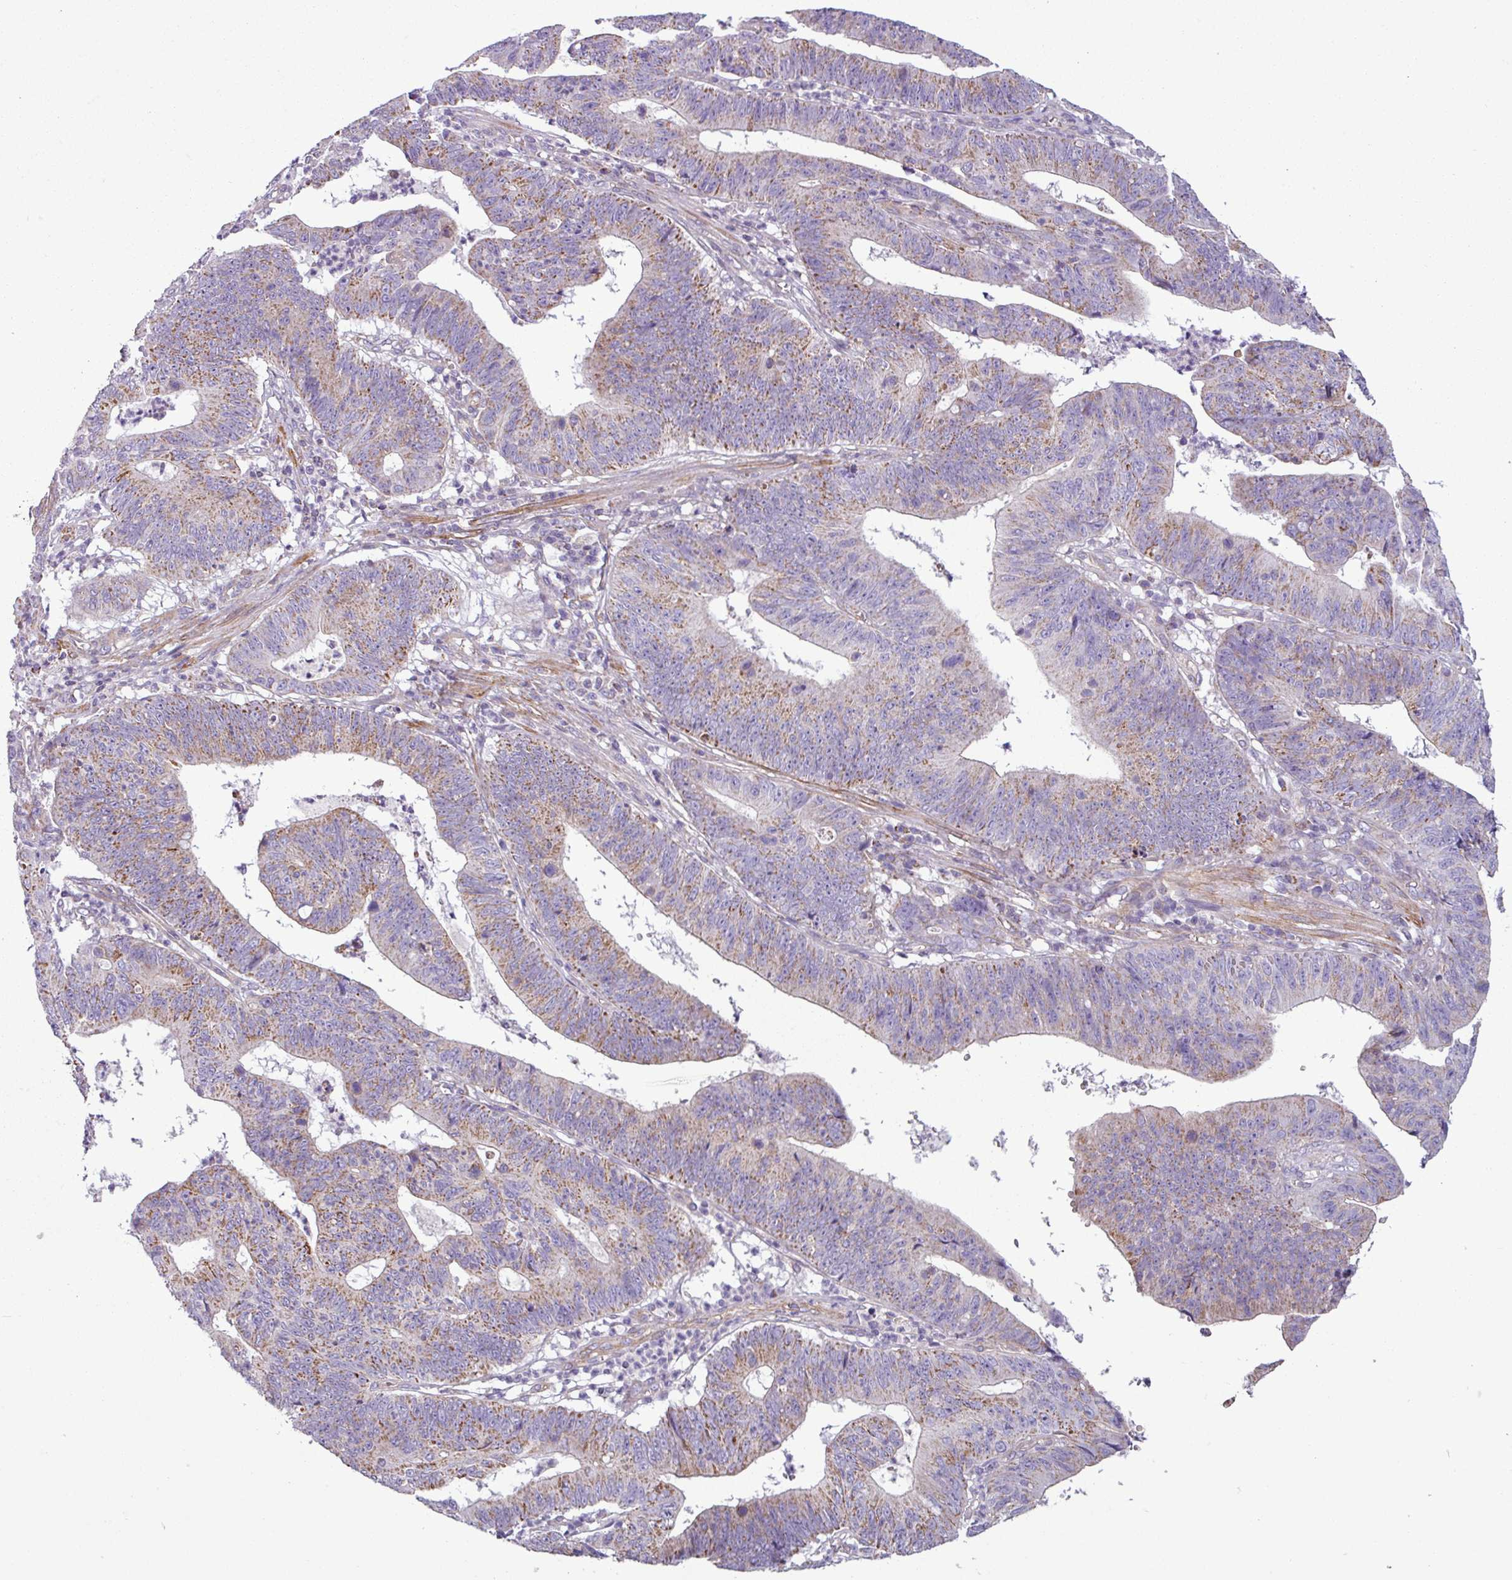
{"staining": {"intensity": "weak", "quantity": "25%-75%", "location": "cytoplasmic/membranous"}, "tissue": "stomach cancer", "cell_type": "Tumor cells", "image_type": "cancer", "snomed": [{"axis": "morphology", "description": "Adenocarcinoma, NOS"}, {"axis": "topography", "description": "Stomach"}], "caption": "The histopathology image exhibits staining of stomach cancer (adenocarcinoma), revealing weak cytoplasmic/membranous protein positivity (brown color) within tumor cells.", "gene": "BTN2A2", "patient": {"sex": "male", "age": 59}}